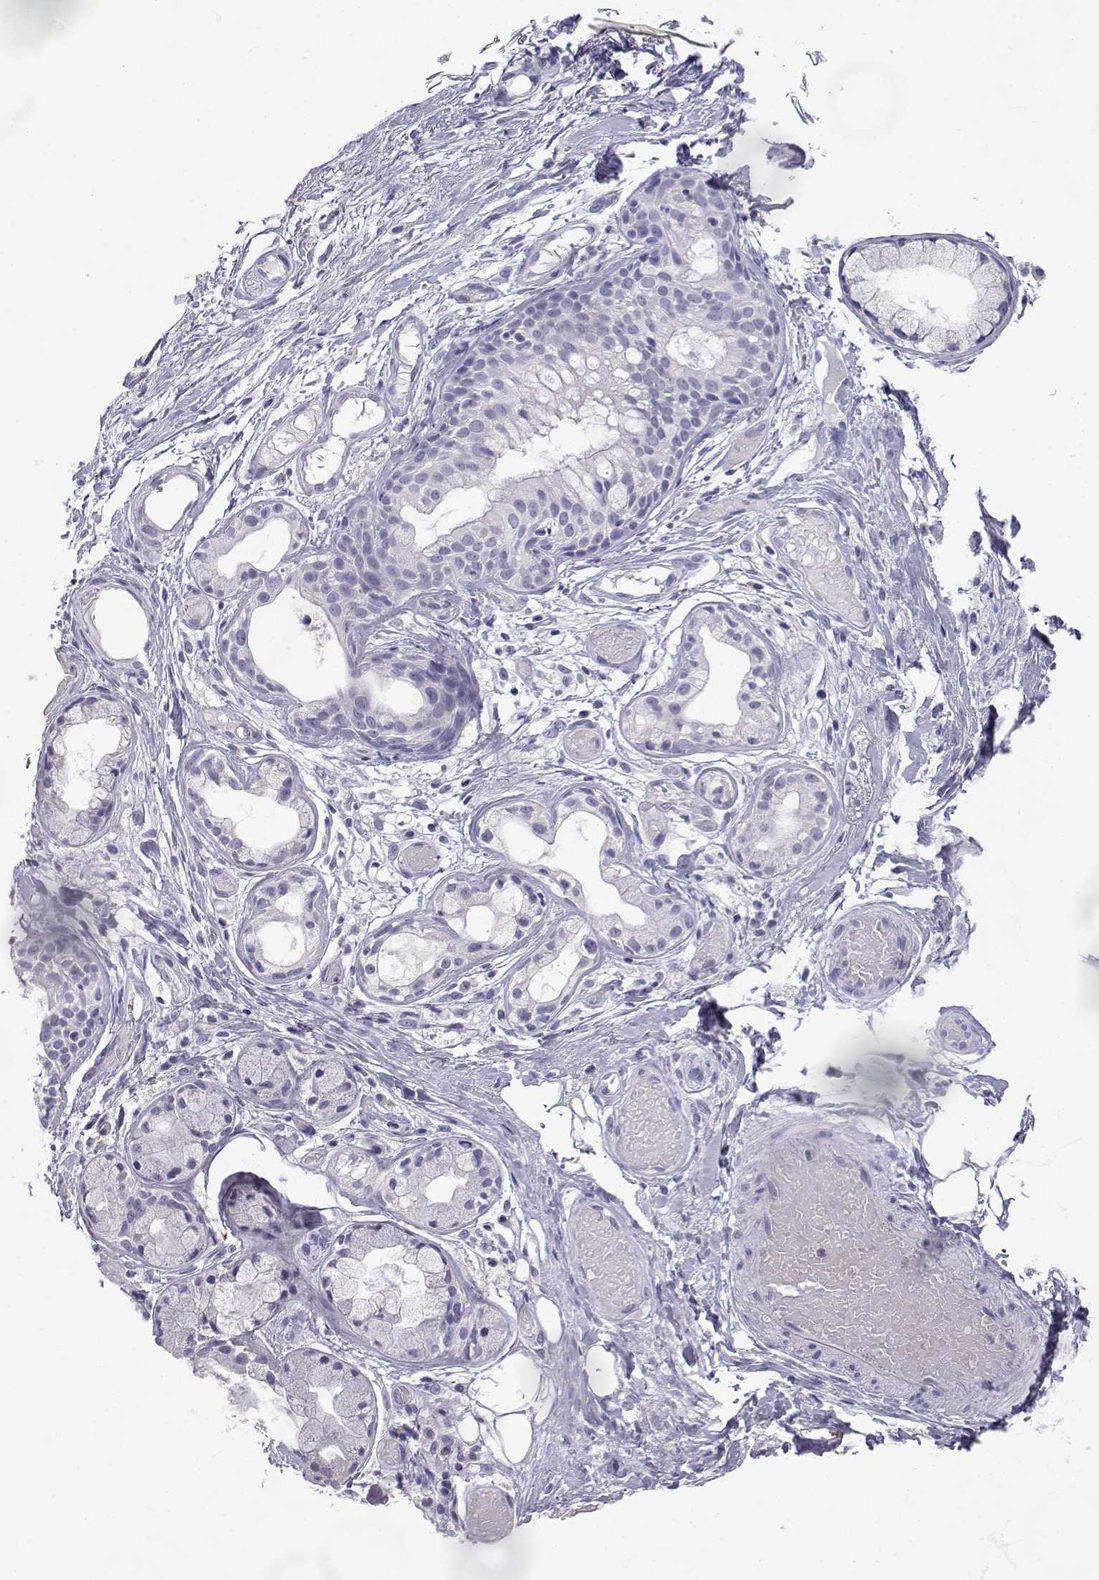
{"staining": {"intensity": "negative", "quantity": "none", "location": "none"}, "tissue": "adipose tissue", "cell_type": "Adipocytes", "image_type": "normal", "snomed": [{"axis": "morphology", "description": "Normal tissue, NOS"}, {"axis": "topography", "description": "Cartilage tissue"}], "caption": "A high-resolution histopathology image shows IHC staining of normal adipose tissue, which shows no significant expression in adipocytes.", "gene": "SLC6A3", "patient": {"sex": "male", "age": 62}}